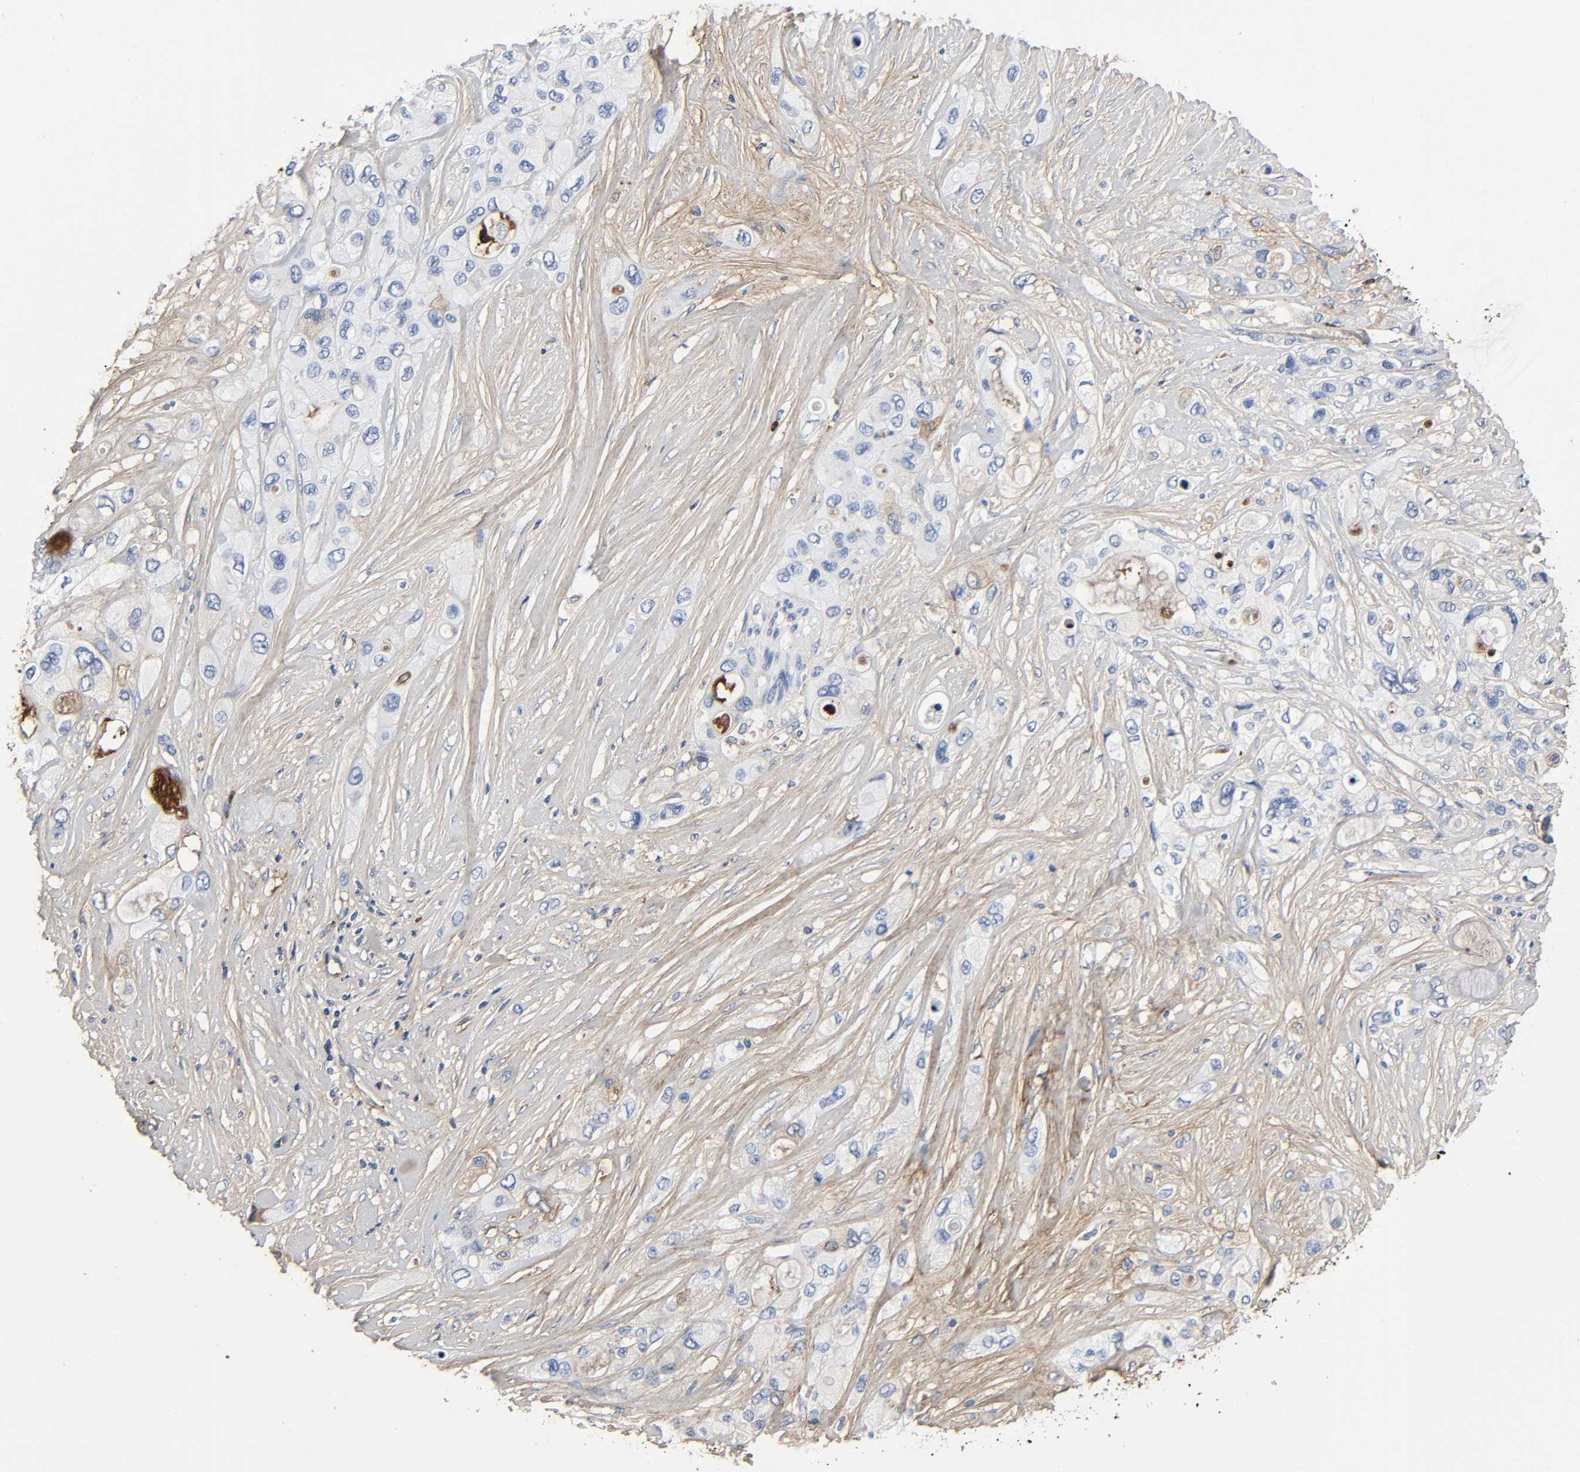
{"staining": {"intensity": "weak", "quantity": "25%-75%", "location": "cytoplasmic/membranous"}, "tissue": "pancreatic cancer", "cell_type": "Tumor cells", "image_type": "cancer", "snomed": [{"axis": "morphology", "description": "Adenocarcinoma, NOS"}, {"axis": "topography", "description": "Pancreas"}], "caption": "Immunohistochemistry photomicrograph of pancreatic cancer (adenocarcinoma) stained for a protein (brown), which demonstrates low levels of weak cytoplasmic/membranous positivity in about 25%-75% of tumor cells.", "gene": "C3", "patient": {"sex": "female", "age": 59}}